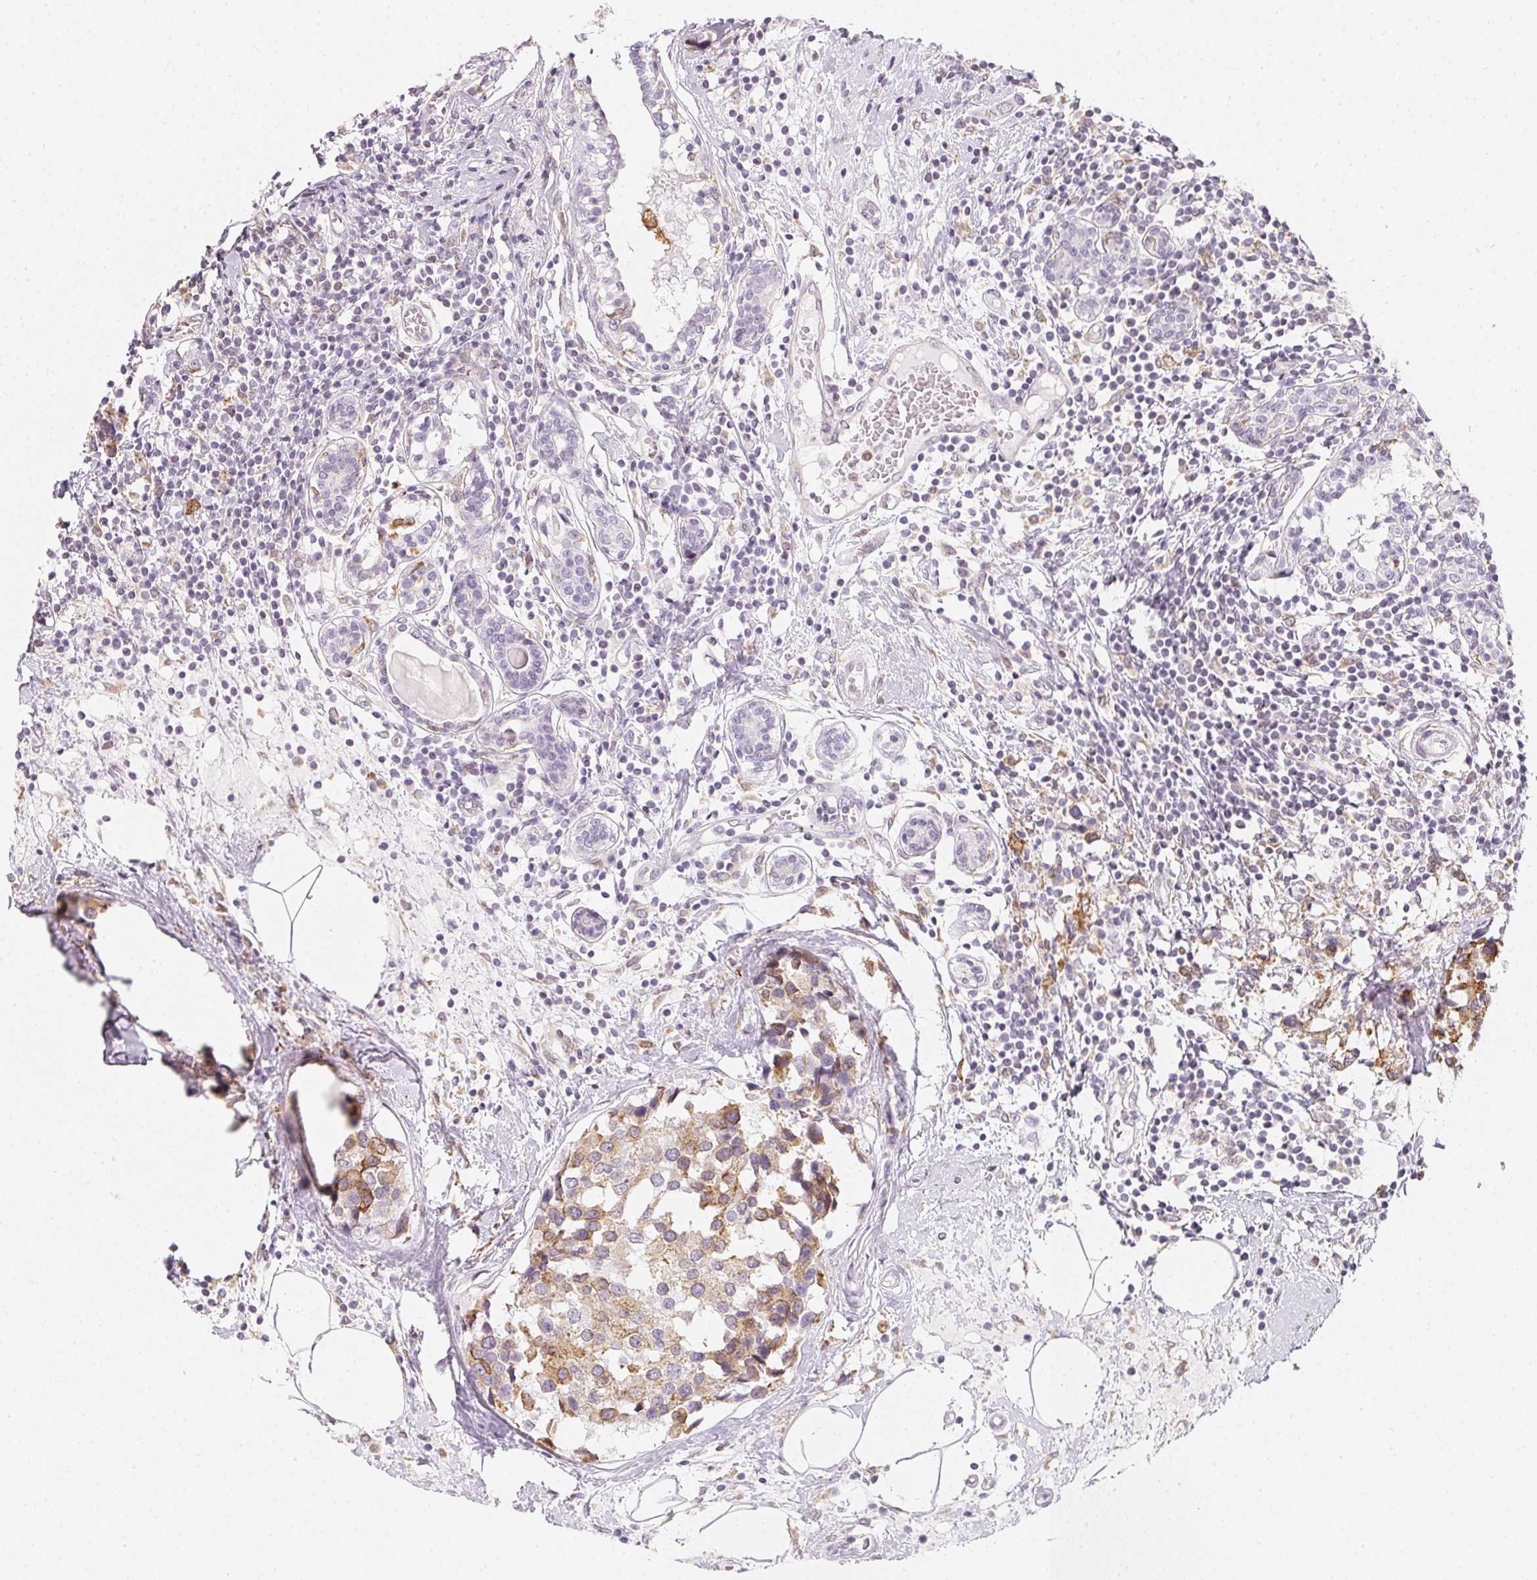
{"staining": {"intensity": "moderate", "quantity": "25%-75%", "location": "cytoplasmic/membranous"}, "tissue": "breast cancer", "cell_type": "Tumor cells", "image_type": "cancer", "snomed": [{"axis": "morphology", "description": "Lobular carcinoma"}, {"axis": "topography", "description": "Breast"}], "caption": "This is a micrograph of IHC staining of breast lobular carcinoma, which shows moderate positivity in the cytoplasmic/membranous of tumor cells.", "gene": "SOAT1", "patient": {"sex": "female", "age": 59}}